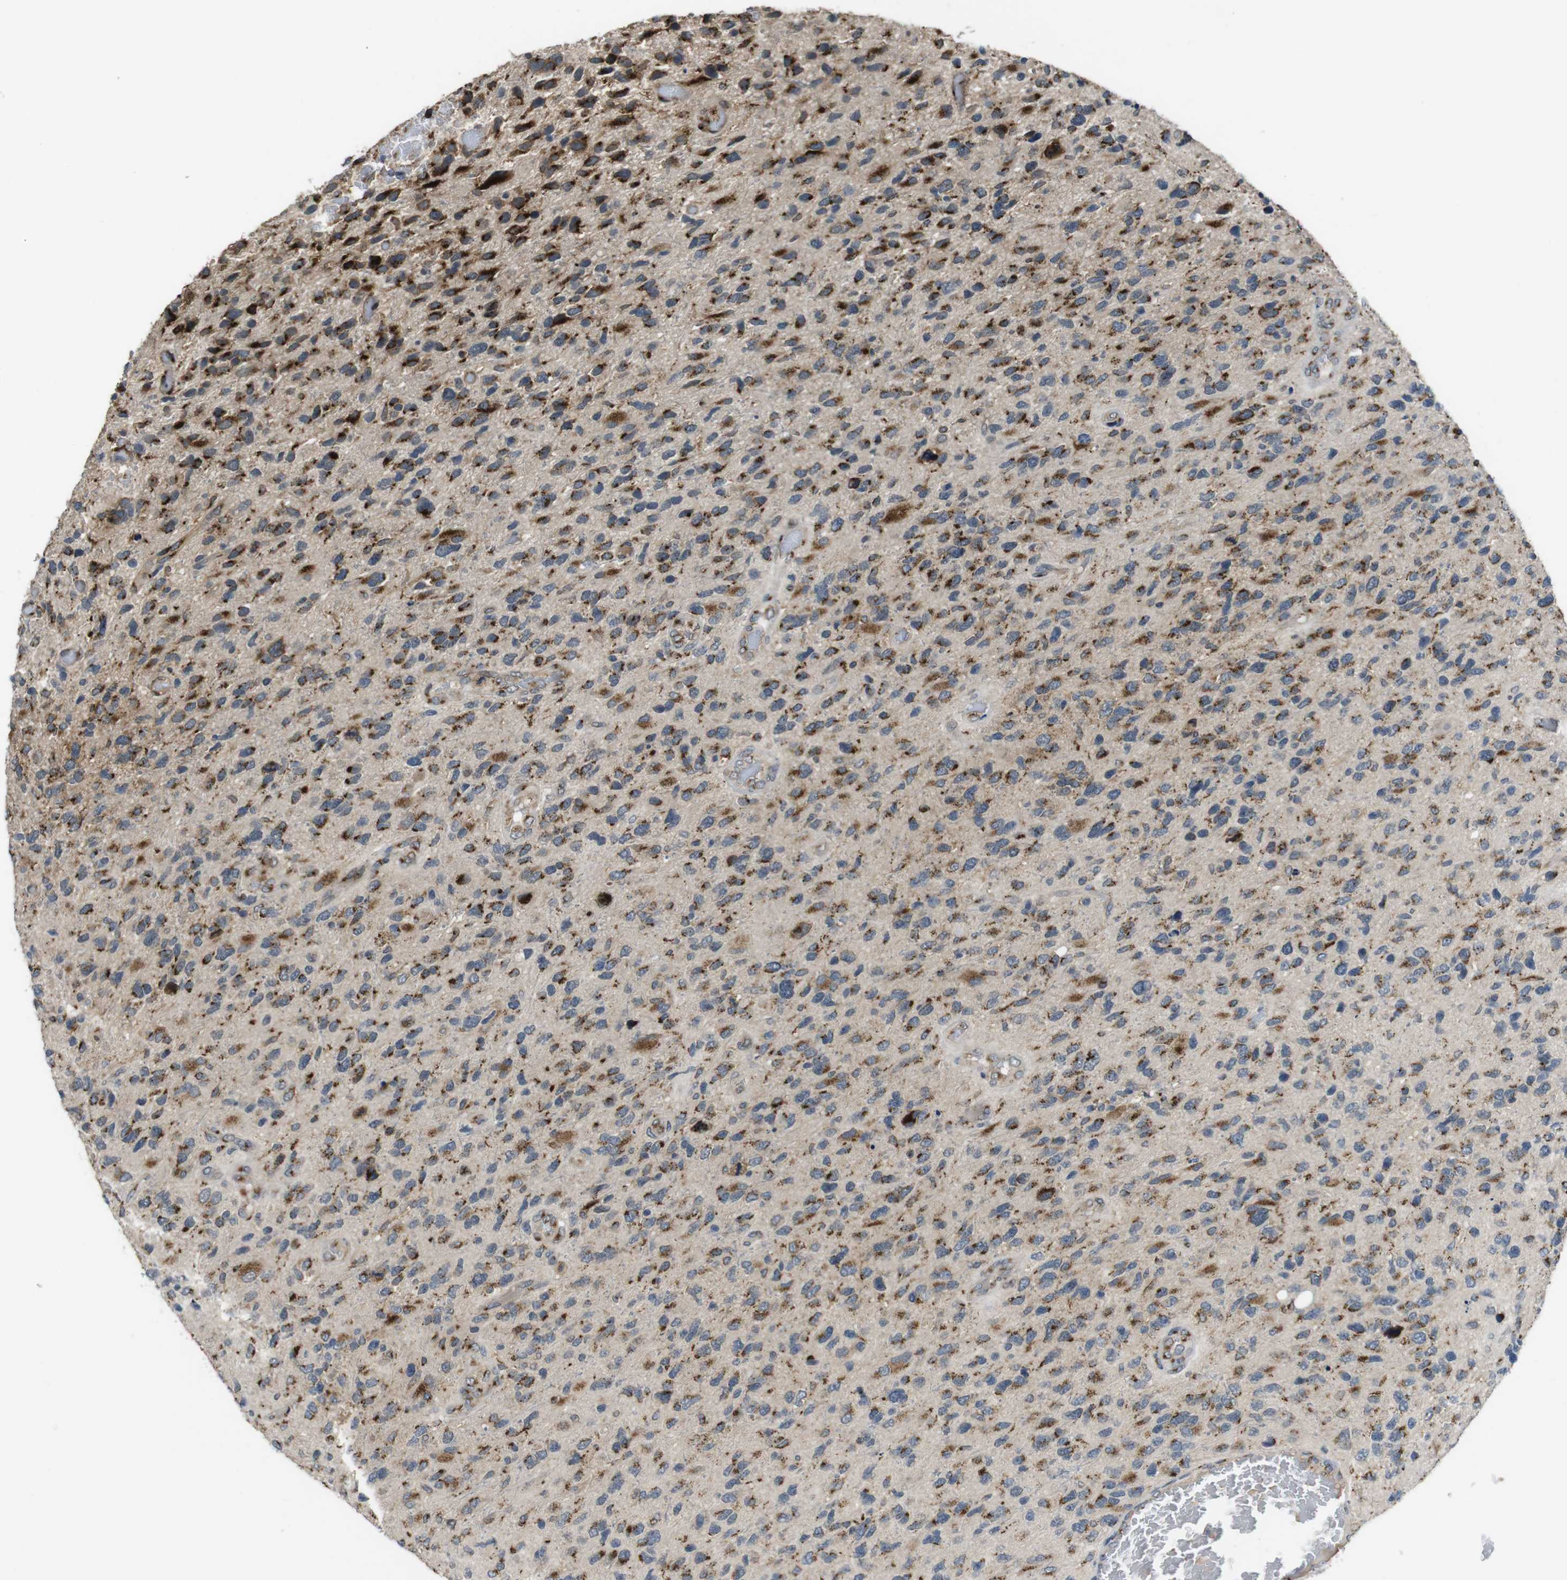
{"staining": {"intensity": "moderate", "quantity": ">75%", "location": "cytoplasmic/membranous"}, "tissue": "glioma", "cell_type": "Tumor cells", "image_type": "cancer", "snomed": [{"axis": "morphology", "description": "Glioma, malignant, High grade"}, {"axis": "topography", "description": "Brain"}], "caption": "A high-resolution image shows immunohistochemistry (IHC) staining of malignant glioma (high-grade), which shows moderate cytoplasmic/membranous expression in about >75% of tumor cells. (Brightfield microscopy of DAB IHC at high magnification).", "gene": "ZFPL1", "patient": {"sex": "female", "age": 58}}